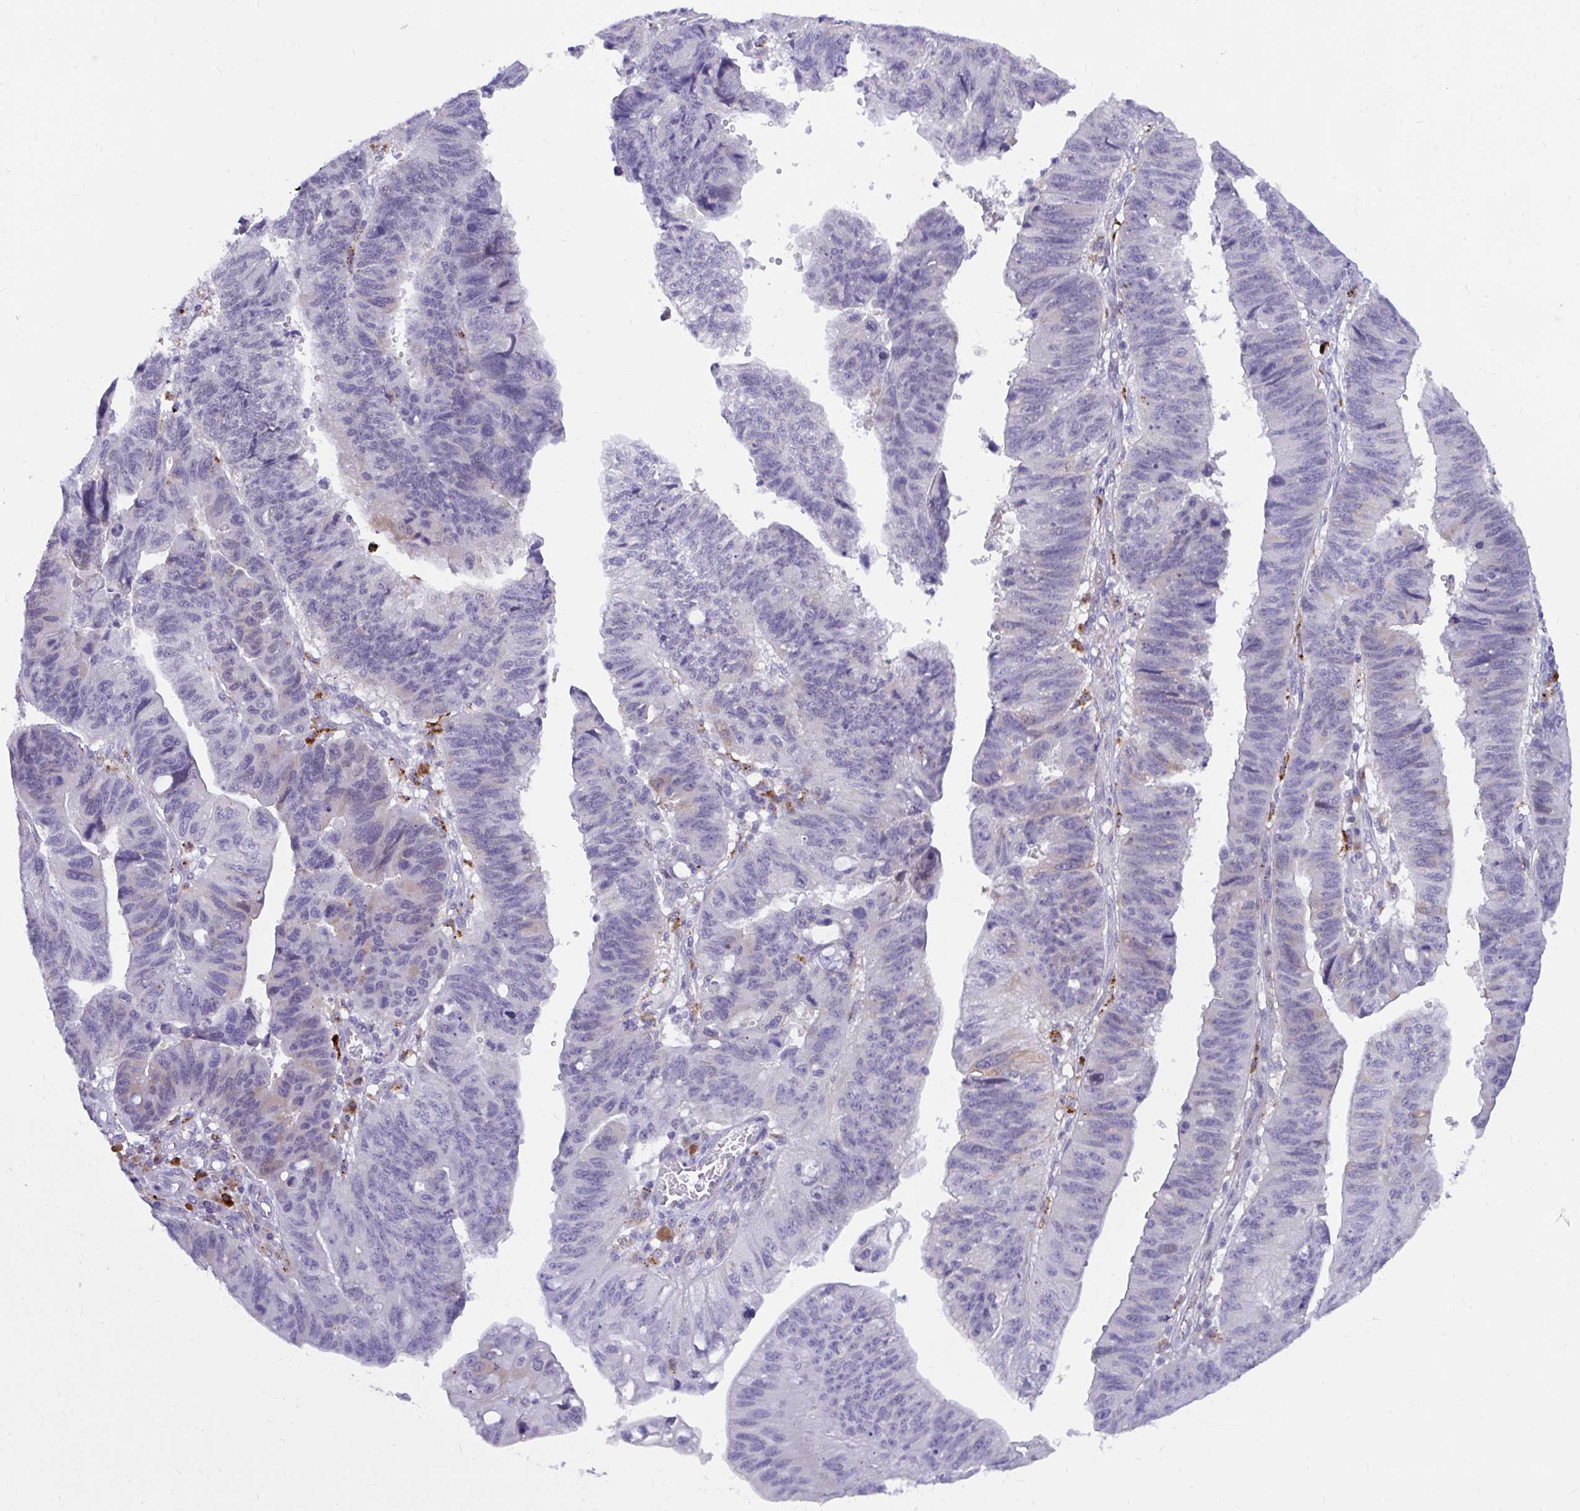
{"staining": {"intensity": "negative", "quantity": "none", "location": "none"}, "tissue": "stomach cancer", "cell_type": "Tumor cells", "image_type": "cancer", "snomed": [{"axis": "morphology", "description": "Adenocarcinoma, NOS"}, {"axis": "topography", "description": "Stomach"}], "caption": "Immunohistochemical staining of human stomach cancer exhibits no significant expression in tumor cells.", "gene": "FAM219B", "patient": {"sex": "male", "age": 59}}